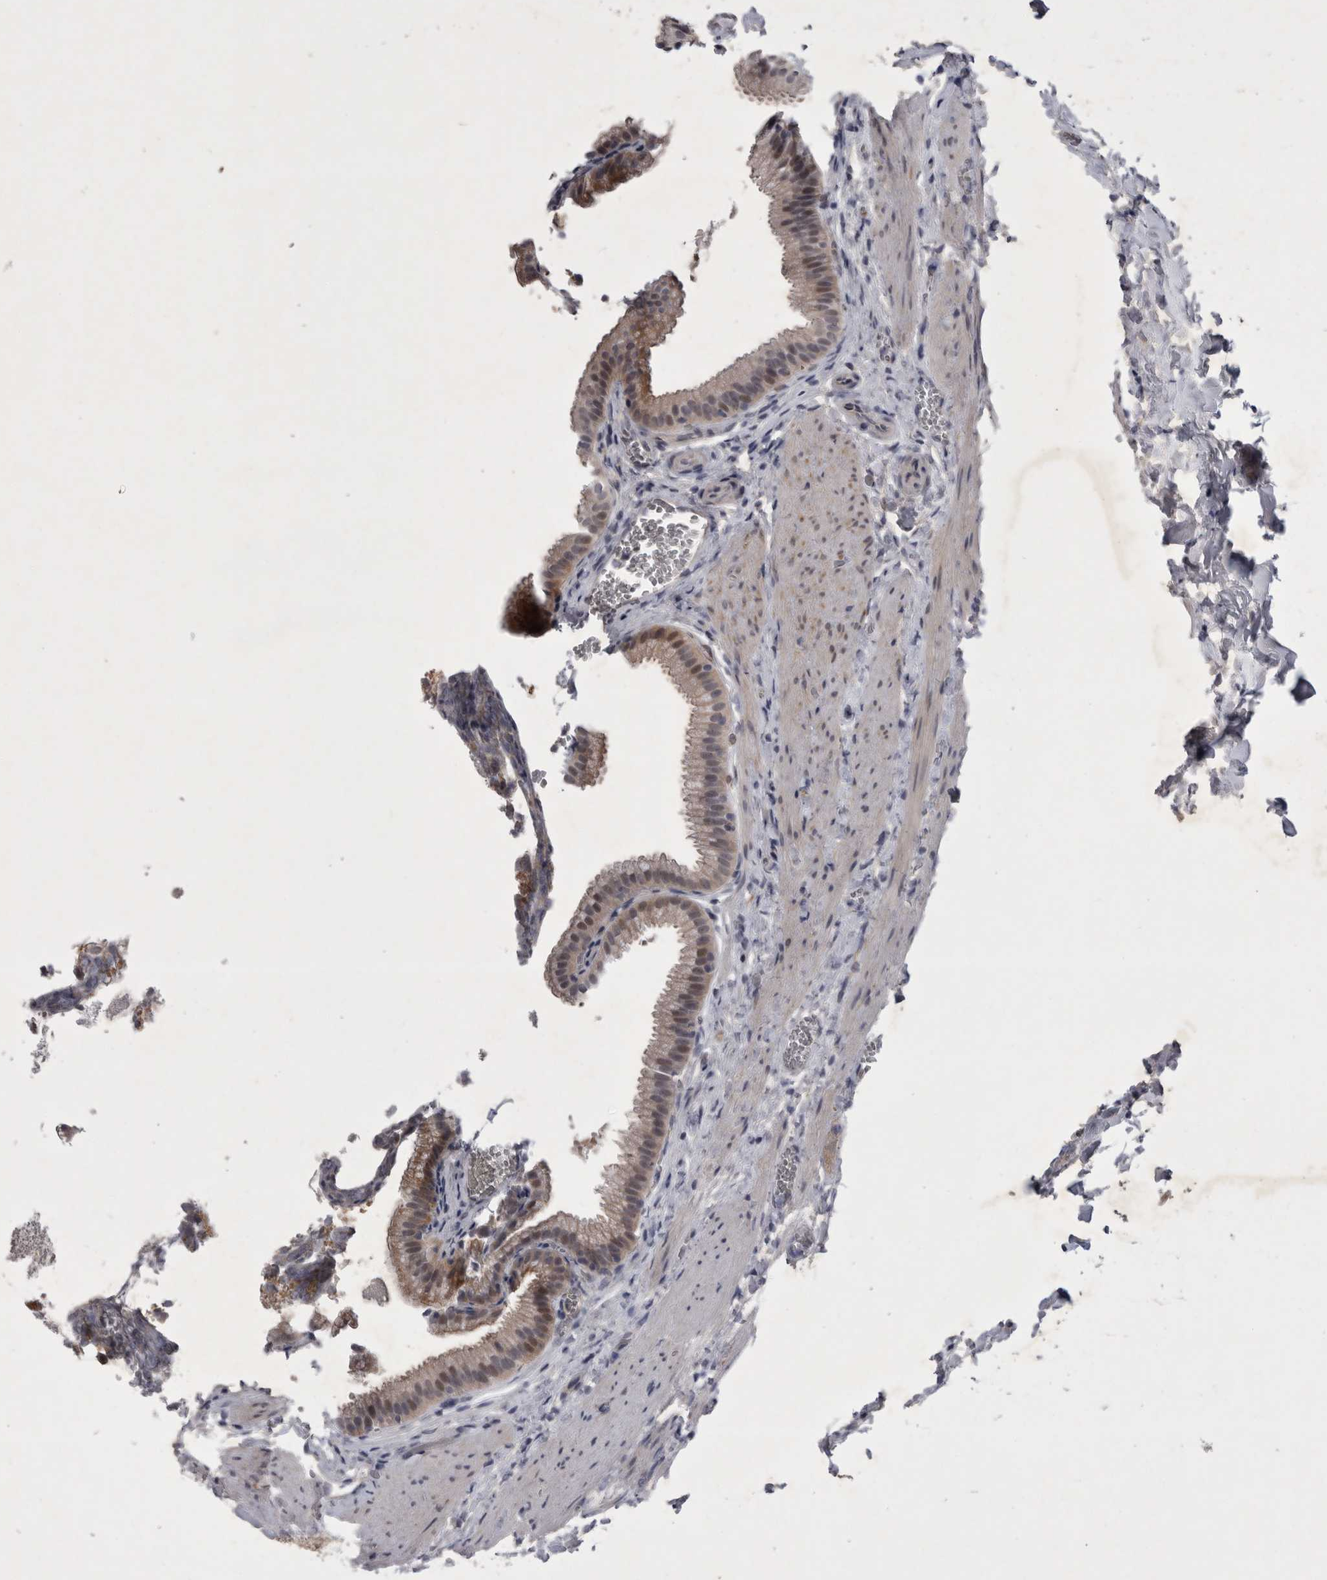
{"staining": {"intensity": "weak", "quantity": ">75%", "location": "cytoplasmic/membranous,nuclear"}, "tissue": "gallbladder", "cell_type": "Glandular cells", "image_type": "normal", "snomed": [{"axis": "morphology", "description": "Normal tissue, NOS"}, {"axis": "topography", "description": "Gallbladder"}], "caption": "Gallbladder stained for a protein (brown) shows weak cytoplasmic/membranous,nuclear positive expression in approximately >75% of glandular cells.", "gene": "PARP11", "patient": {"sex": "male", "age": 38}}